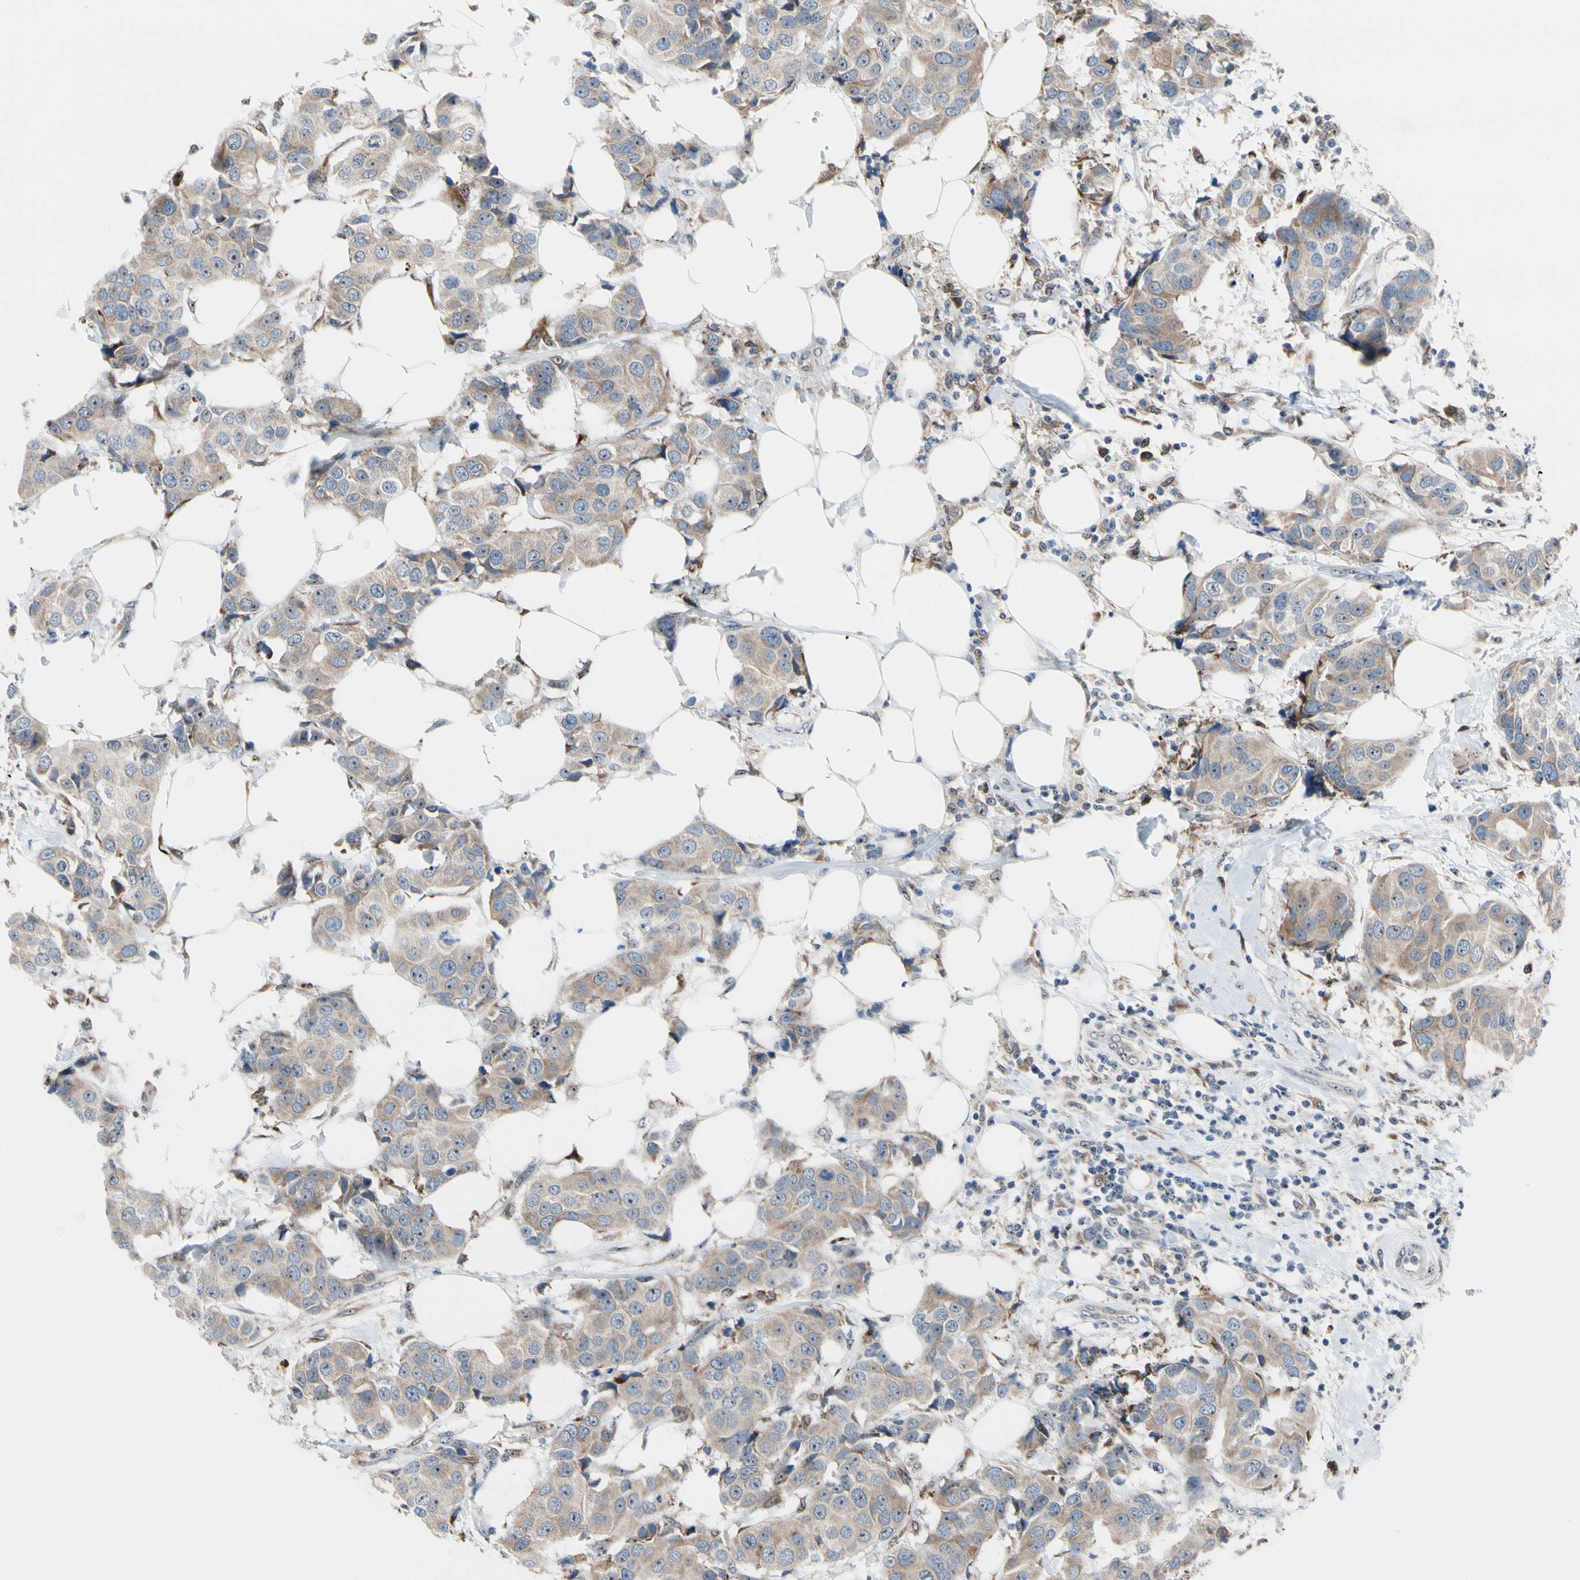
{"staining": {"intensity": "weak", "quantity": ">75%", "location": "cytoplasmic/membranous"}, "tissue": "breast cancer", "cell_type": "Tumor cells", "image_type": "cancer", "snomed": [{"axis": "morphology", "description": "Normal tissue, NOS"}, {"axis": "morphology", "description": "Duct carcinoma"}, {"axis": "topography", "description": "Breast"}], "caption": "This image exhibits immunohistochemistry staining of human breast cancer (infiltrating ductal carcinoma), with low weak cytoplasmic/membranous positivity in about >75% of tumor cells.", "gene": "TMED7", "patient": {"sex": "female", "age": 39}}